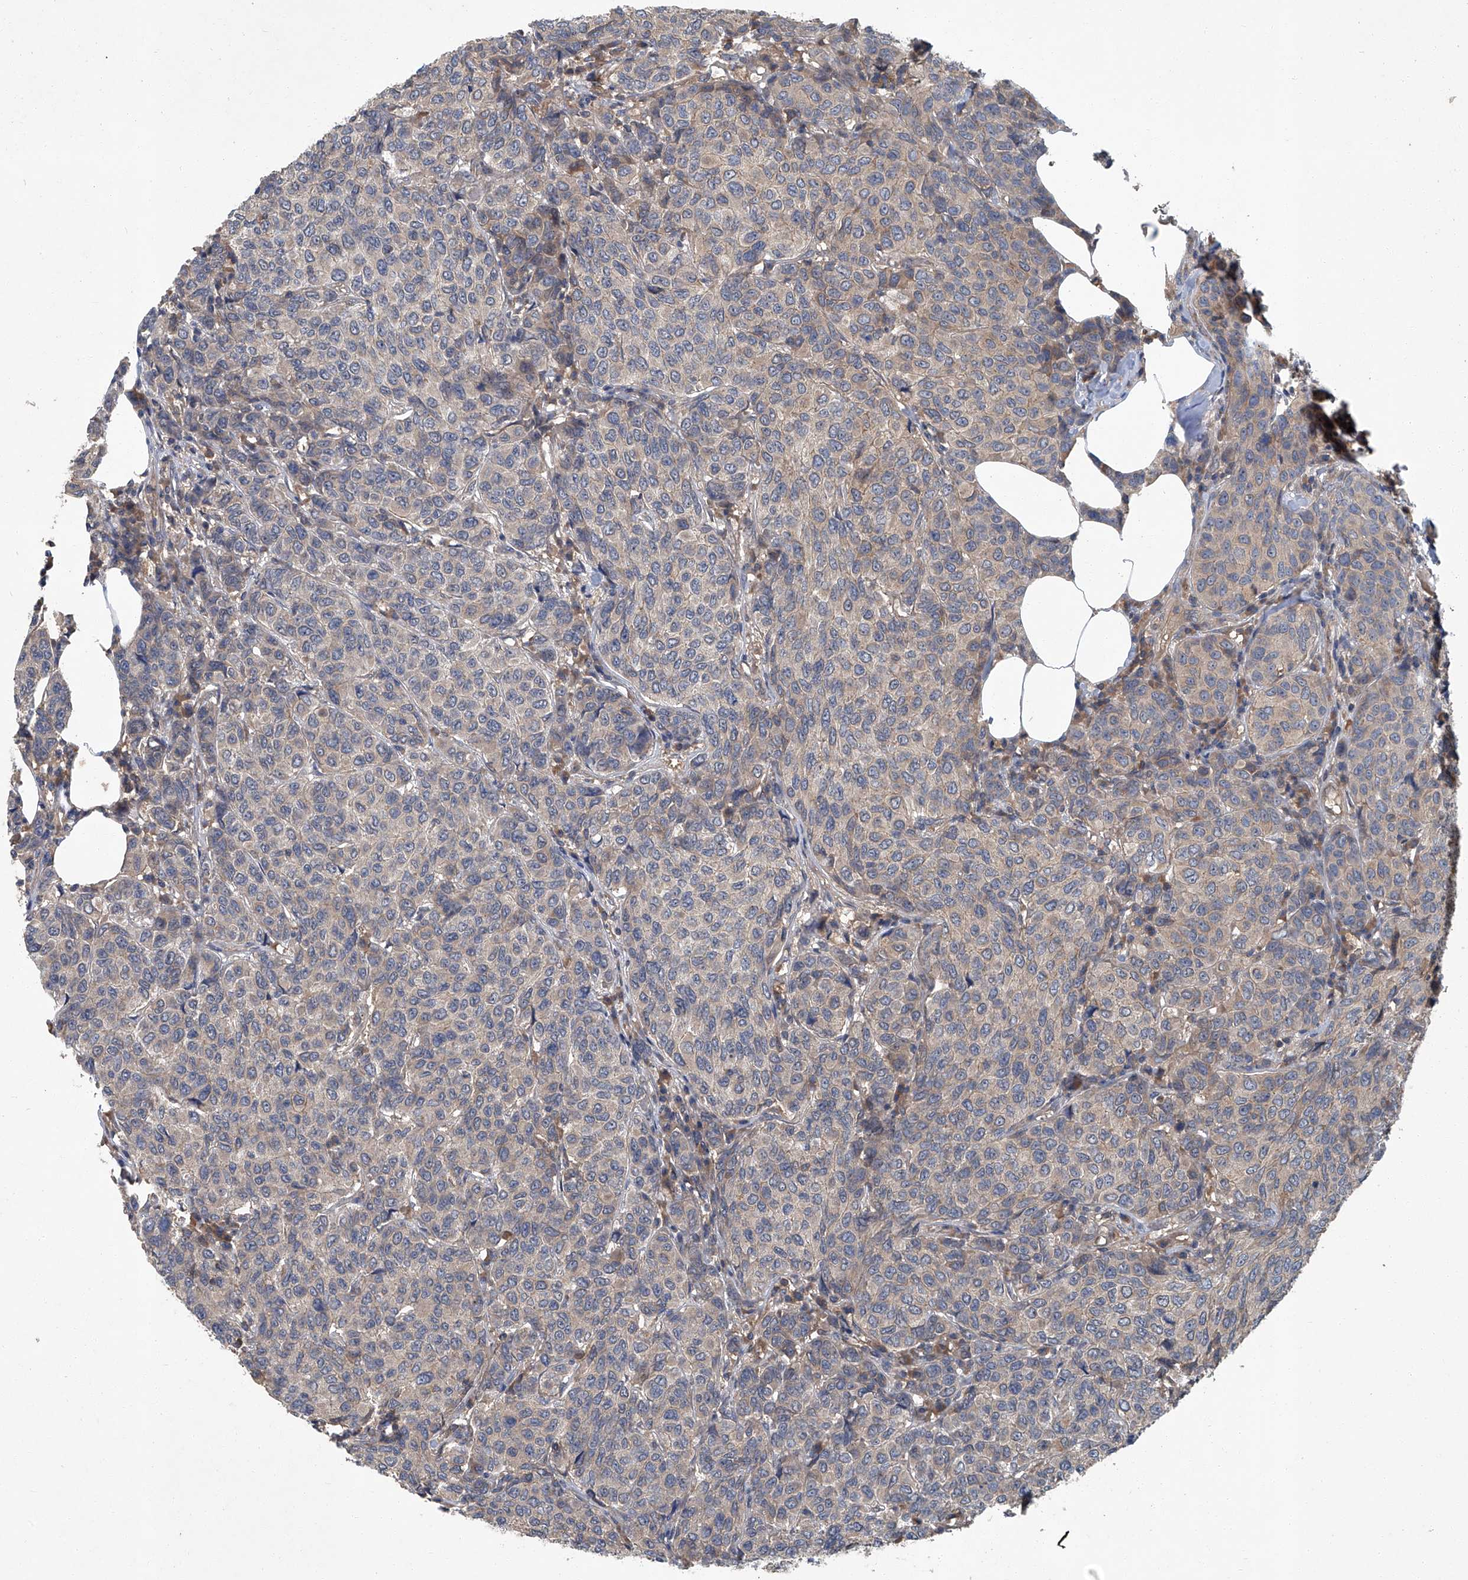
{"staining": {"intensity": "weak", "quantity": "<25%", "location": "cytoplasmic/membranous"}, "tissue": "breast cancer", "cell_type": "Tumor cells", "image_type": "cancer", "snomed": [{"axis": "morphology", "description": "Duct carcinoma"}, {"axis": "topography", "description": "Breast"}], "caption": "The photomicrograph demonstrates no significant staining in tumor cells of breast cancer (intraductal carcinoma).", "gene": "ANKRD34A", "patient": {"sex": "female", "age": 55}}